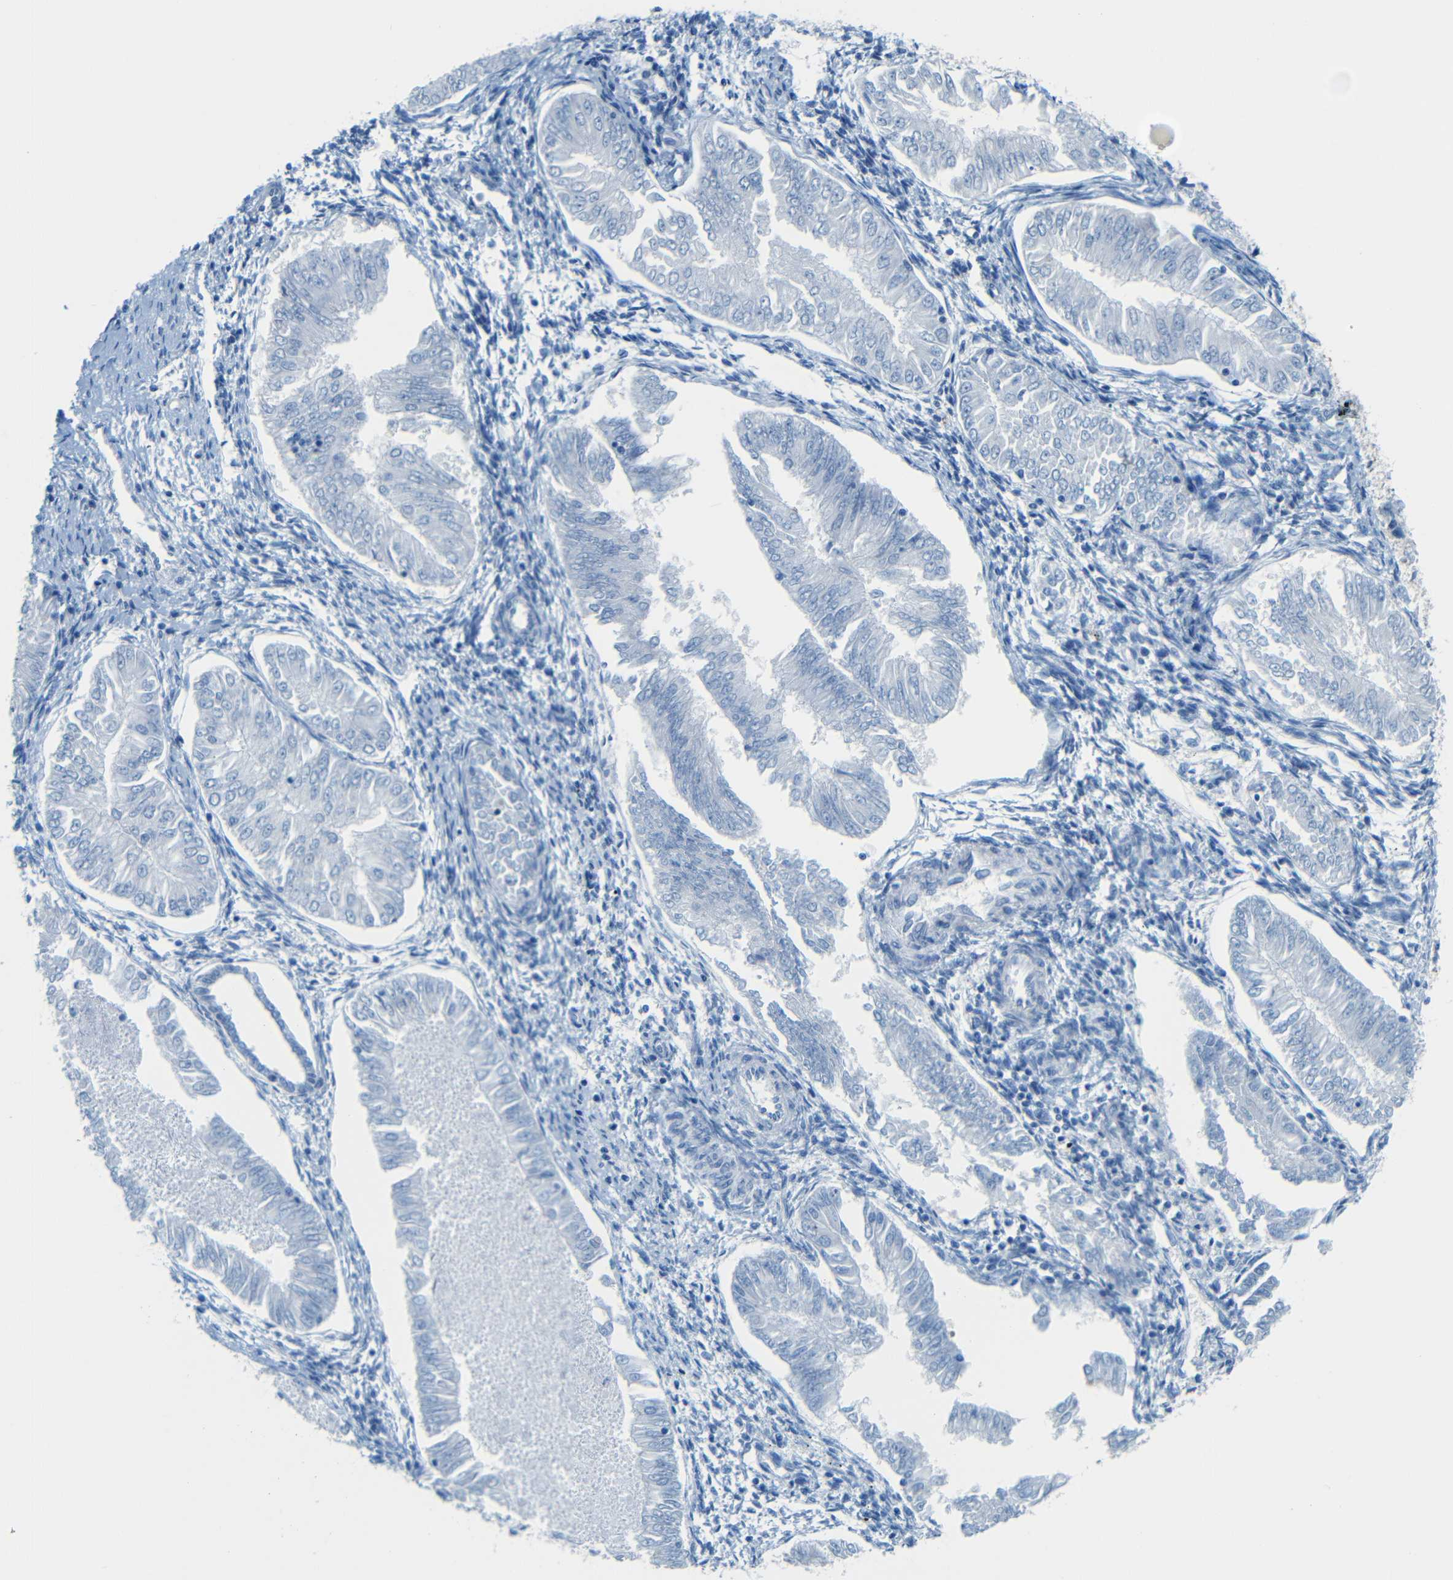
{"staining": {"intensity": "negative", "quantity": "none", "location": "none"}, "tissue": "endometrial cancer", "cell_type": "Tumor cells", "image_type": "cancer", "snomed": [{"axis": "morphology", "description": "Adenocarcinoma, NOS"}, {"axis": "topography", "description": "Endometrium"}], "caption": "Immunohistochemistry of adenocarcinoma (endometrial) shows no positivity in tumor cells.", "gene": "MAP2", "patient": {"sex": "female", "age": 53}}